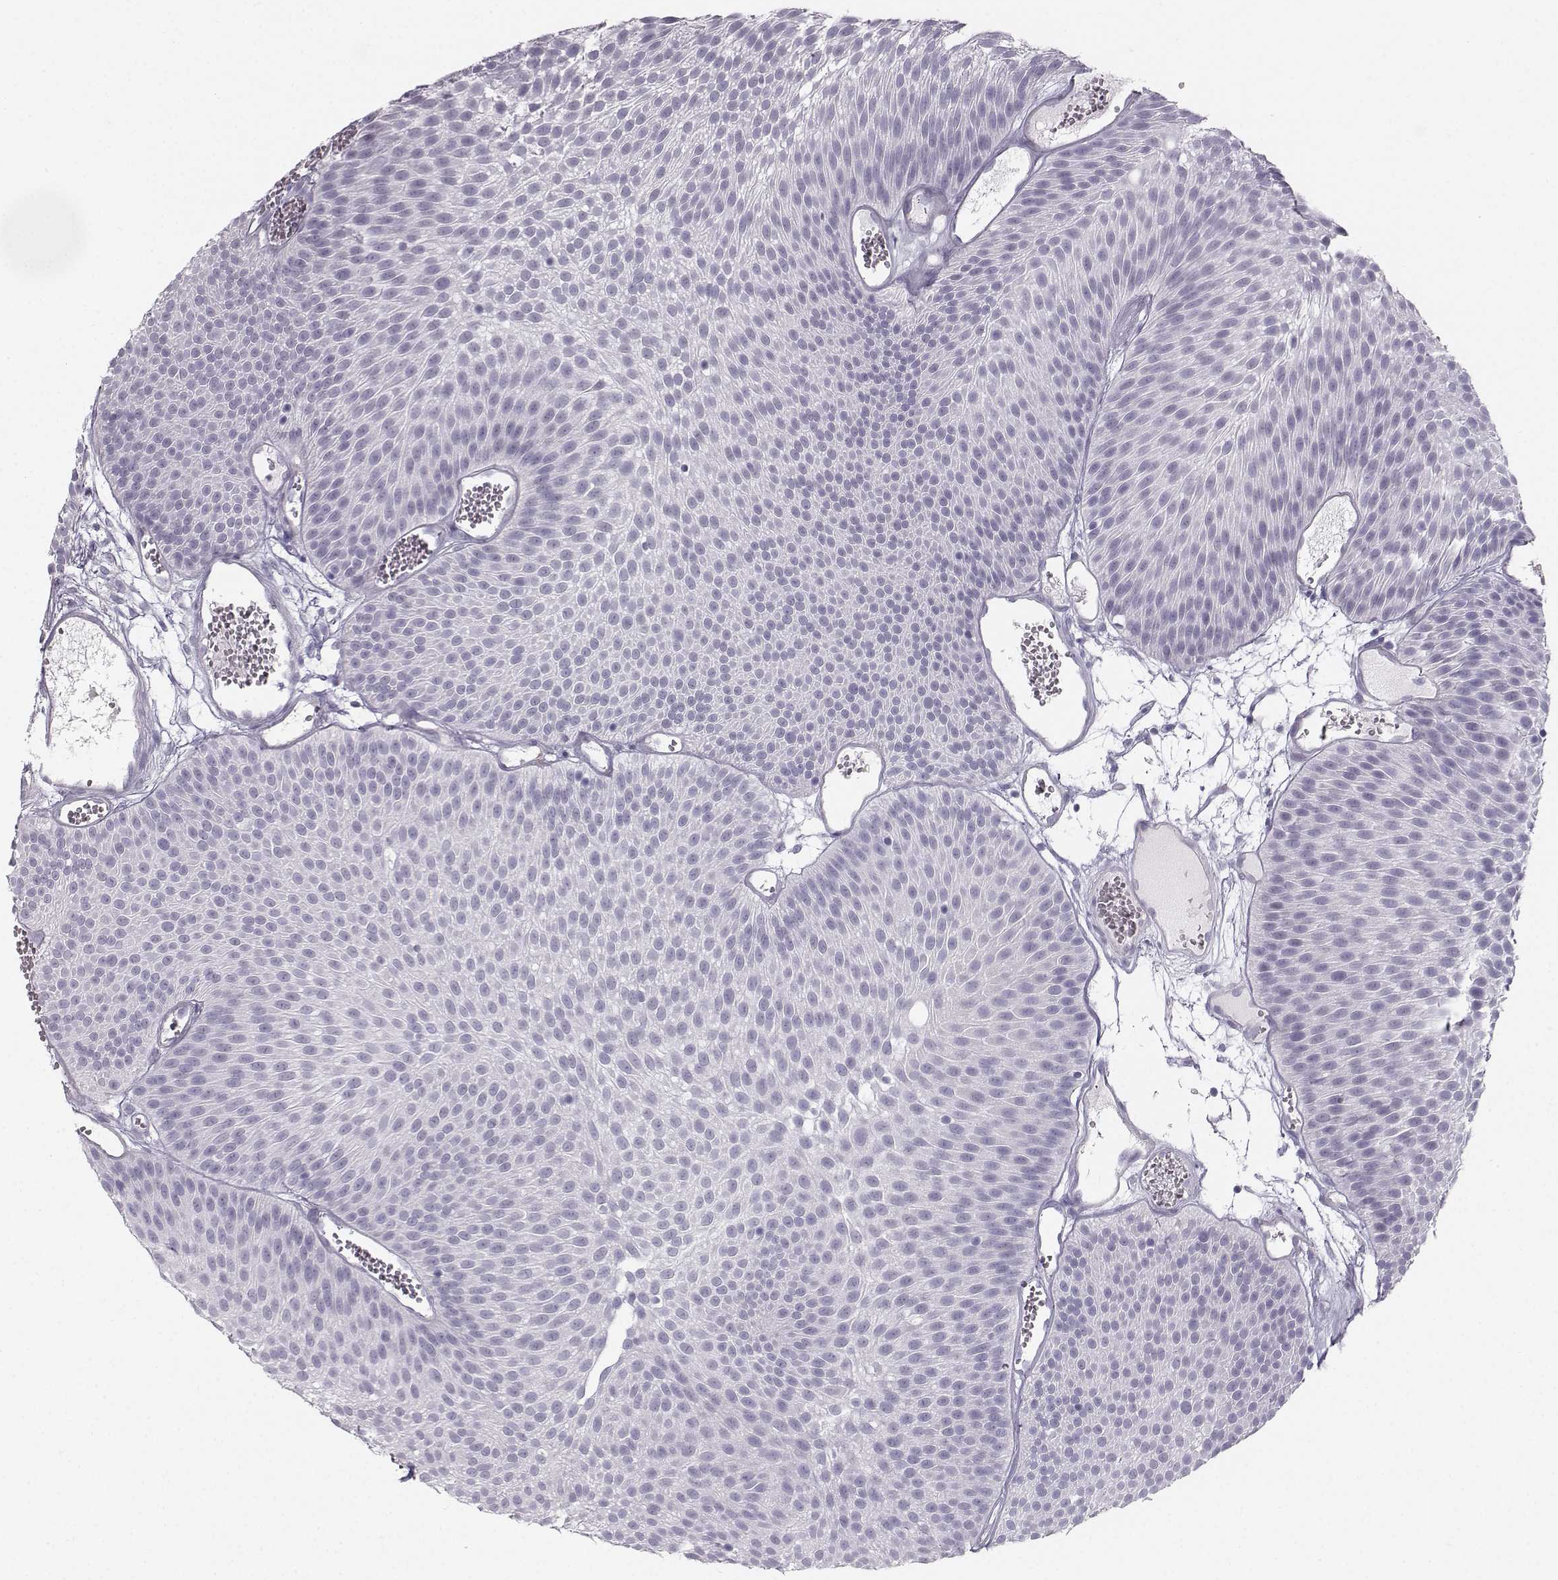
{"staining": {"intensity": "negative", "quantity": "none", "location": "none"}, "tissue": "urothelial cancer", "cell_type": "Tumor cells", "image_type": "cancer", "snomed": [{"axis": "morphology", "description": "Urothelial carcinoma, Low grade"}, {"axis": "topography", "description": "Urinary bladder"}], "caption": "Immunohistochemistry (IHC) photomicrograph of neoplastic tissue: human low-grade urothelial carcinoma stained with DAB shows no significant protein positivity in tumor cells.", "gene": "CASR", "patient": {"sex": "male", "age": 52}}